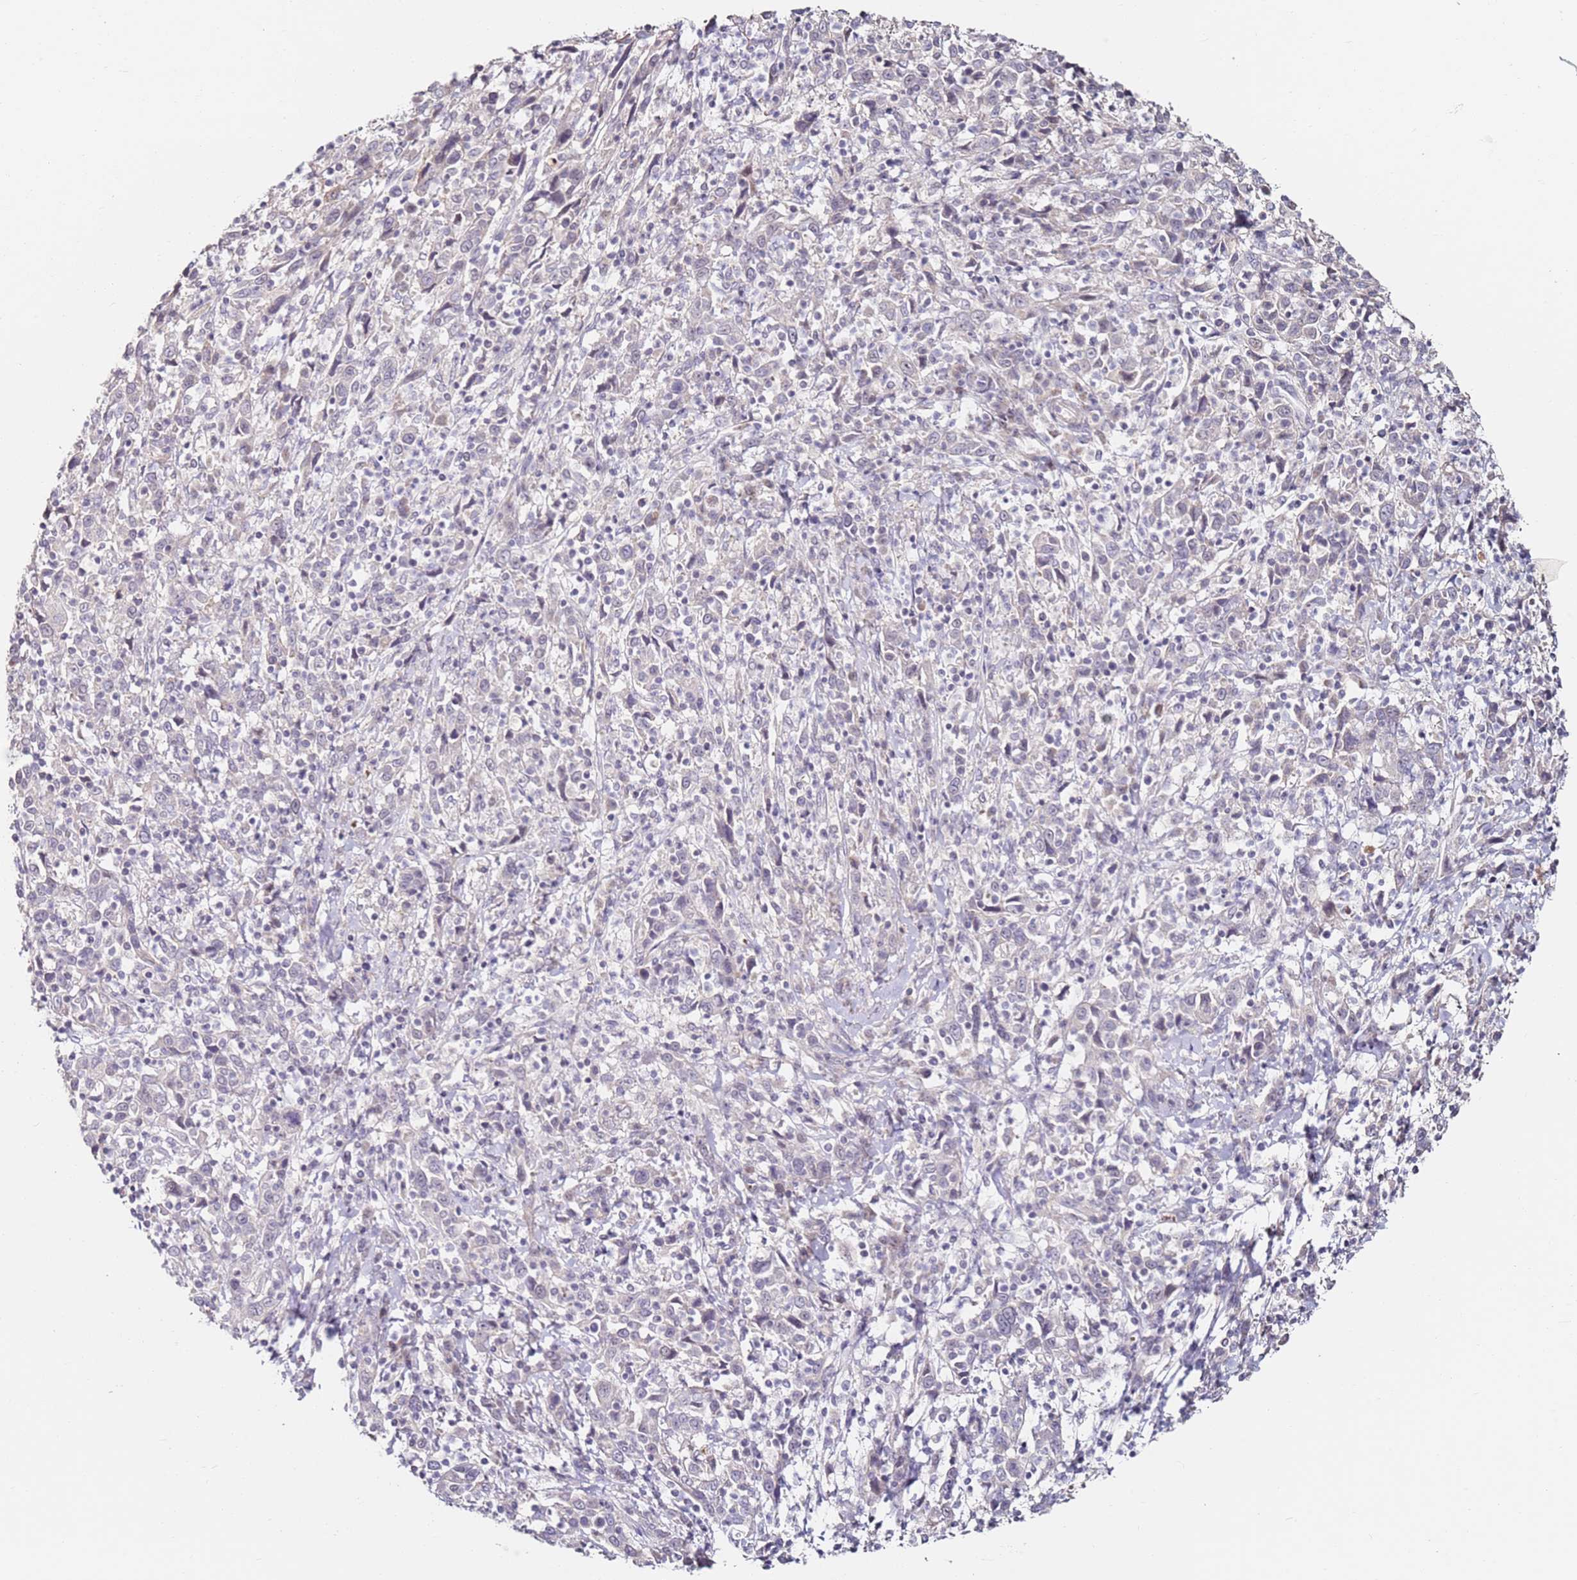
{"staining": {"intensity": "negative", "quantity": "none", "location": "none"}, "tissue": "cervical cancer", "cell_type": "Tumor cells", "image_type": "cancer", "snomed": [{"axis": "morphology", "description": "Squamous cell carcinoma, NOS"}, {"axis": "topography", "description": "Cervix"}], "caption": "Tumor cells show no significant protein expression in cervical squamous cell carcinoma. The staining was performed using DAB (3,3'-diaminobenzidine) to visualize the protein expression in brown, while the nuclei were stained in blue with hematoxylin (Magnification: 20x).", "gene": "RARS2", "patient": {"sex": "female", "age": 46}}